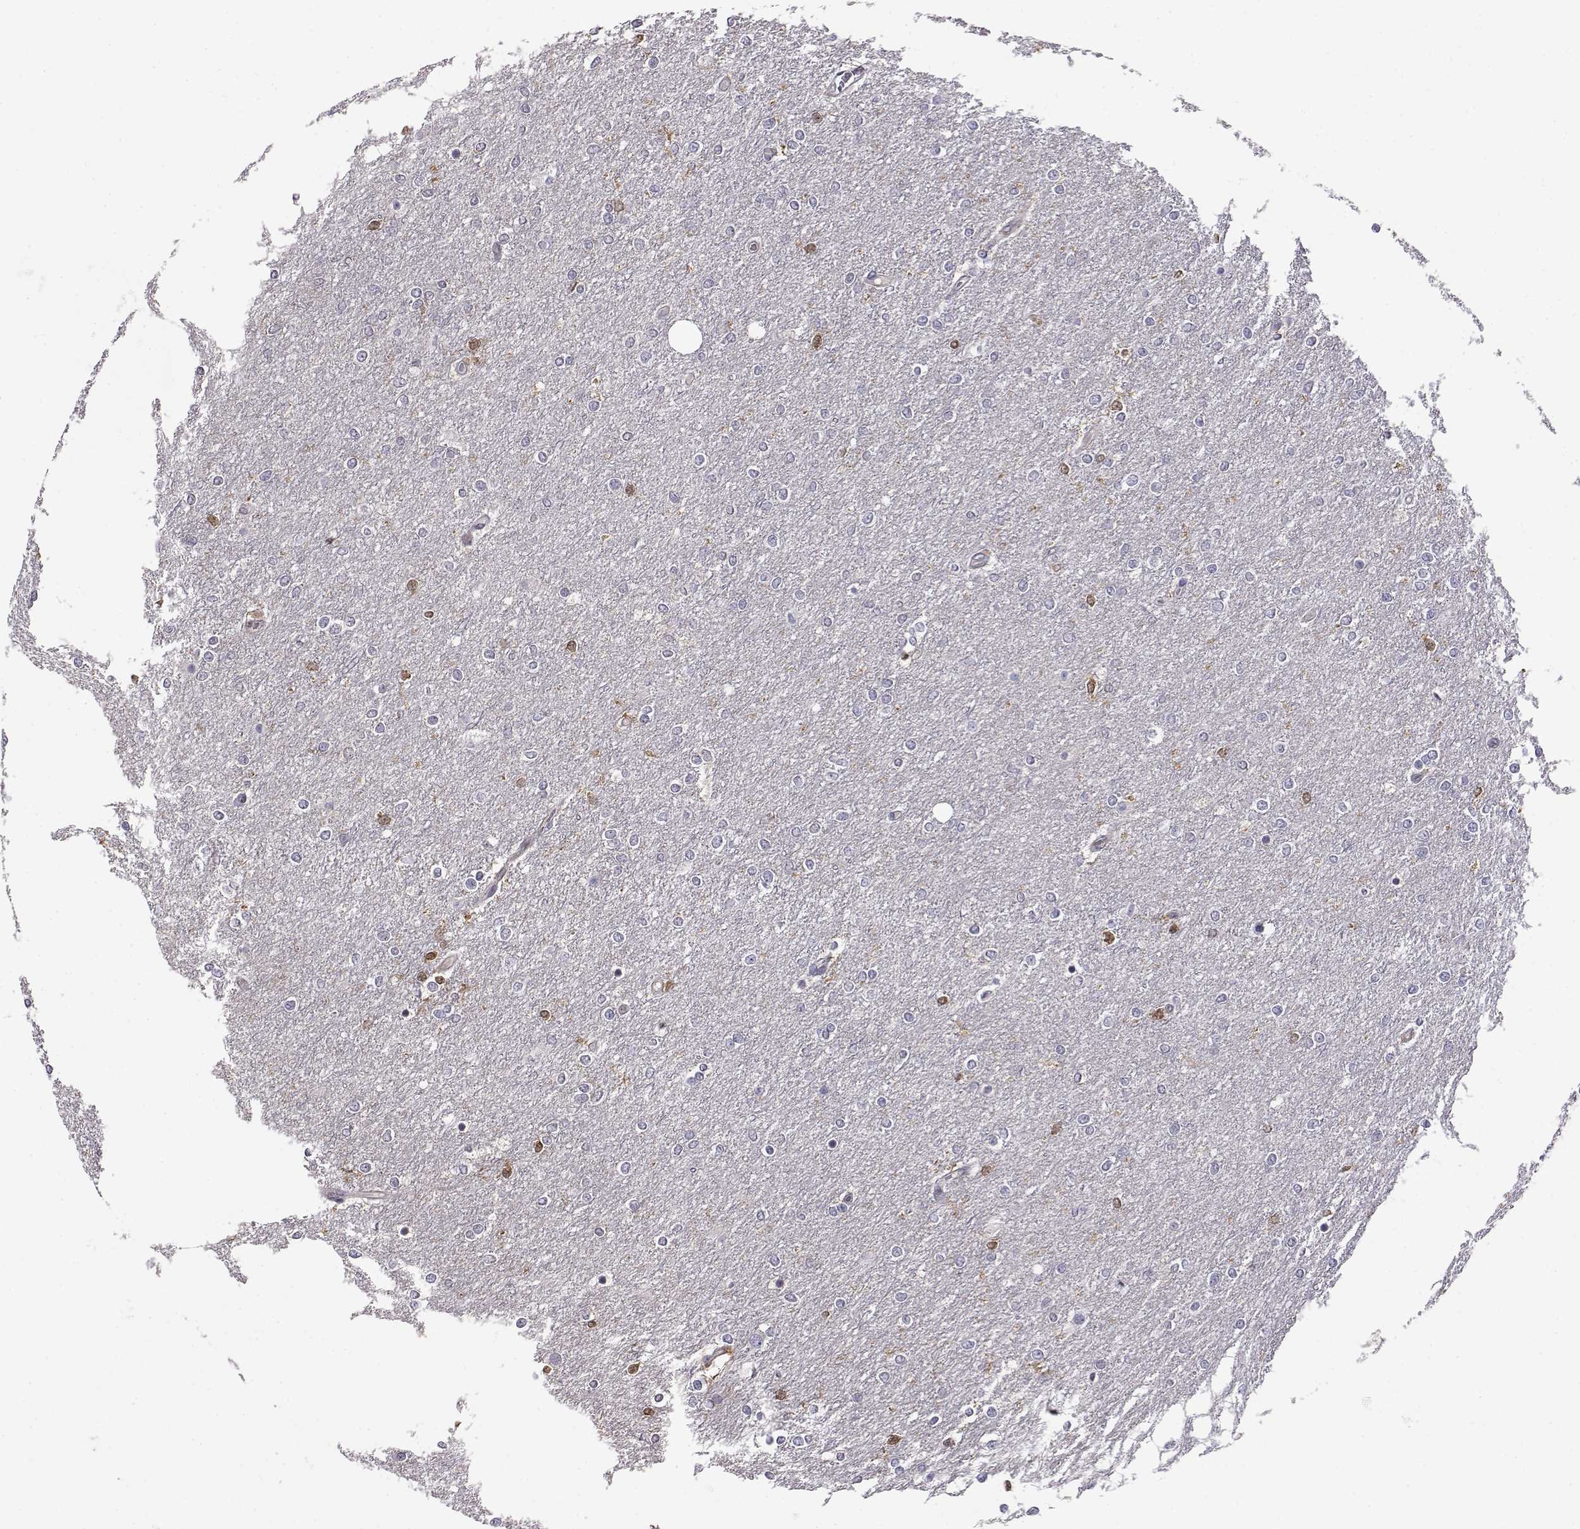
{"staining": {"intensity": "weak", "quantity": "<25%", "location": "cytoplasmic/membranous"}, "tissue": "glioma", "cell_type": "Tumor cells", "image_type": "cancer", "snomed": [{"axis": "morphology", "description": "Glioma, malignant, High grade"}, {"axis": "topography", "description": "Brain"}], "caption": "IHC of human glioma shows no expression in tumor cells.", "gene": "AKR1B1", "patient": {"sex": "female", "age": 61}}